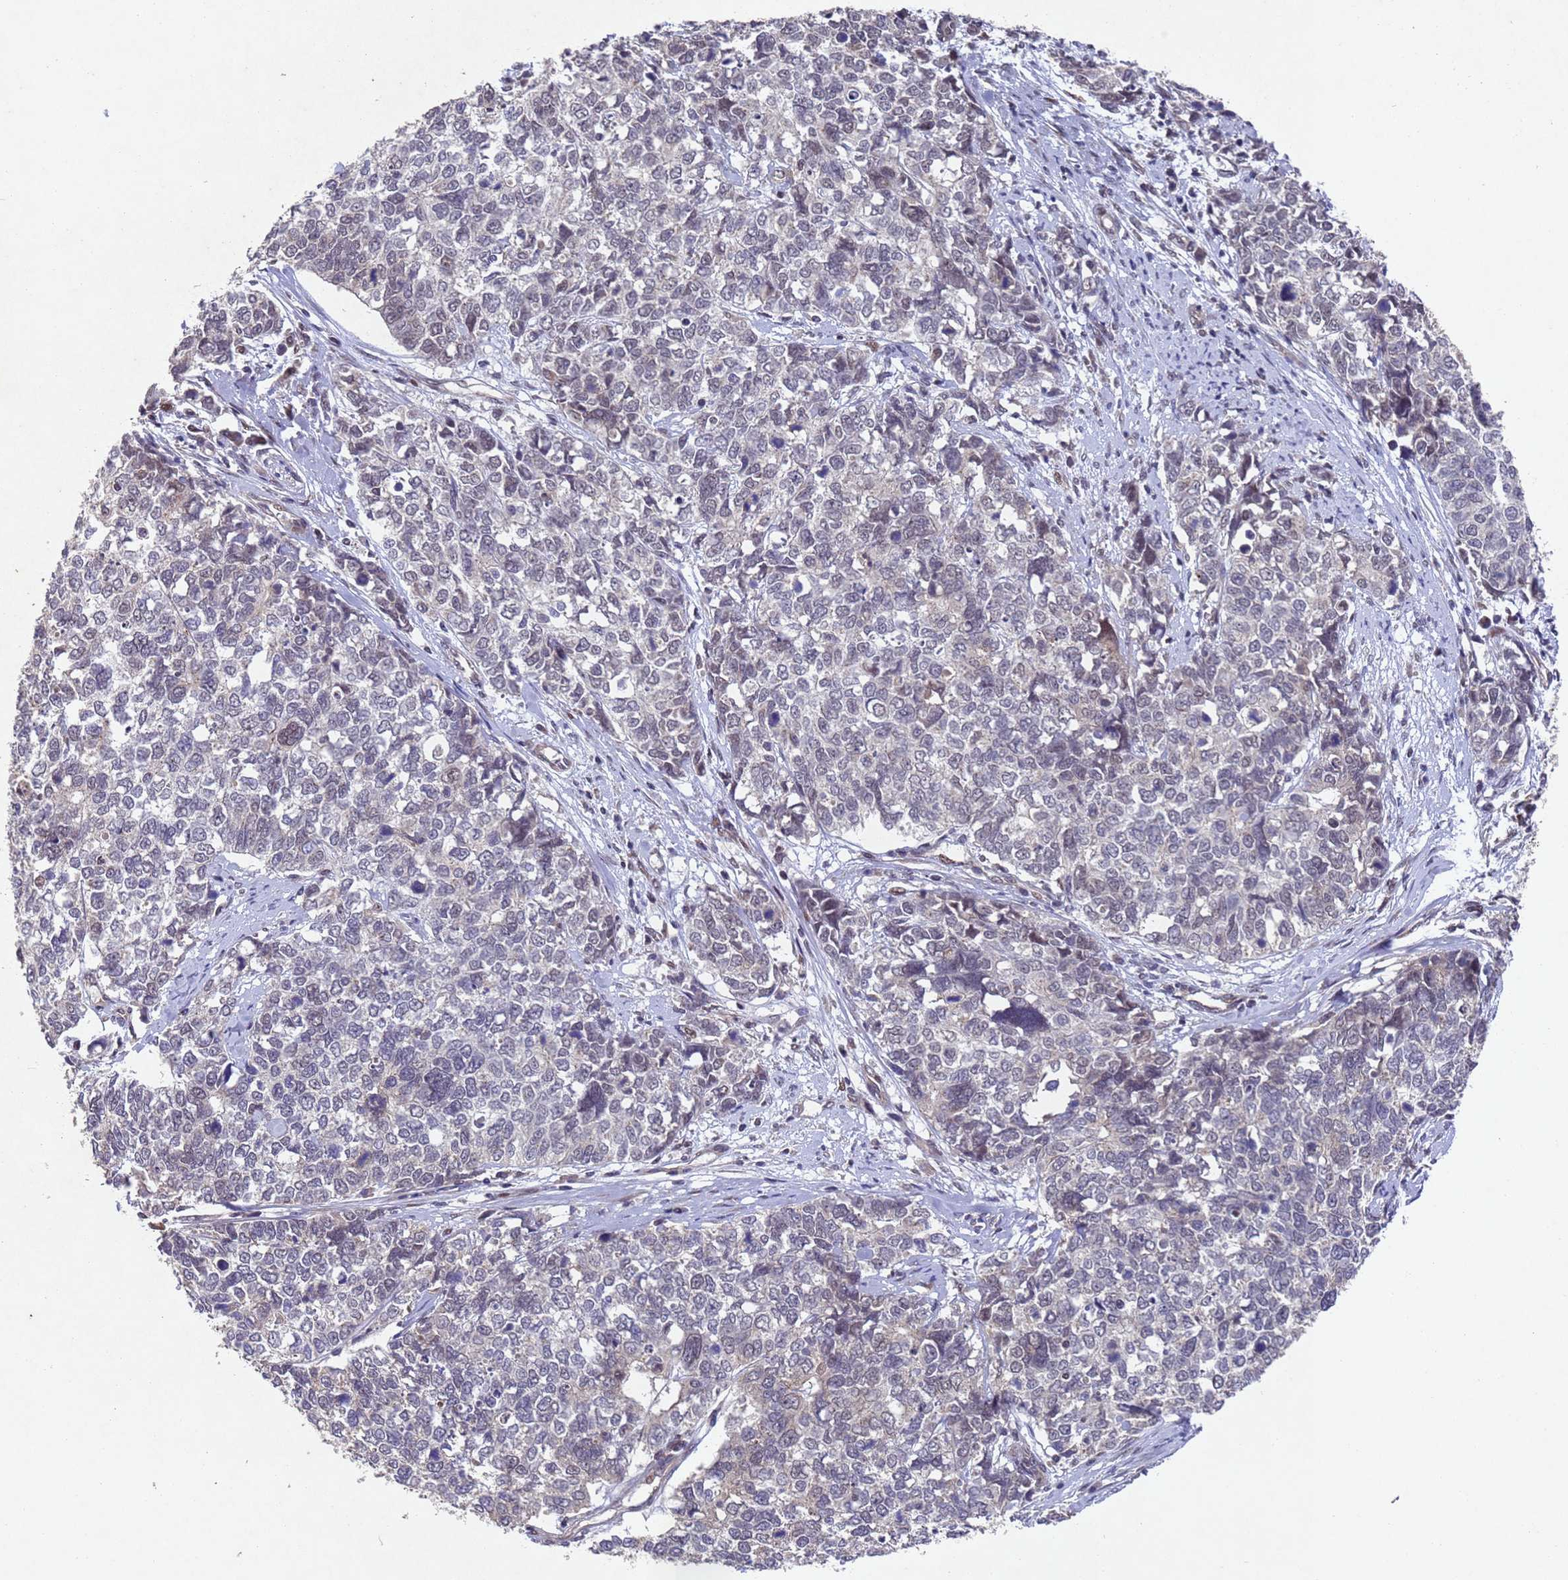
{"staining": {"intensity": "weak", "quantity": "<25%", "location": "nuclear"}, "tissue": "cervical cancer", "cell_type": "Tumor cells", "image_type": "cancer", "snomed": [{"axis": "morphology", "description": "Squamous cell carcinoma, NOS"}, {"axis": "topography", "description": "Cervix"}], "caption": "Squamous cell carcinoma (cervical) was stained to show a protein in brown. There is no significant expression in tumor cells. (Brightfield microscopy of DAB immunohistochemistry (IHC) at high magnification).", "gene": "TBK1", "patient": {"sex": "female", "age": 63}}